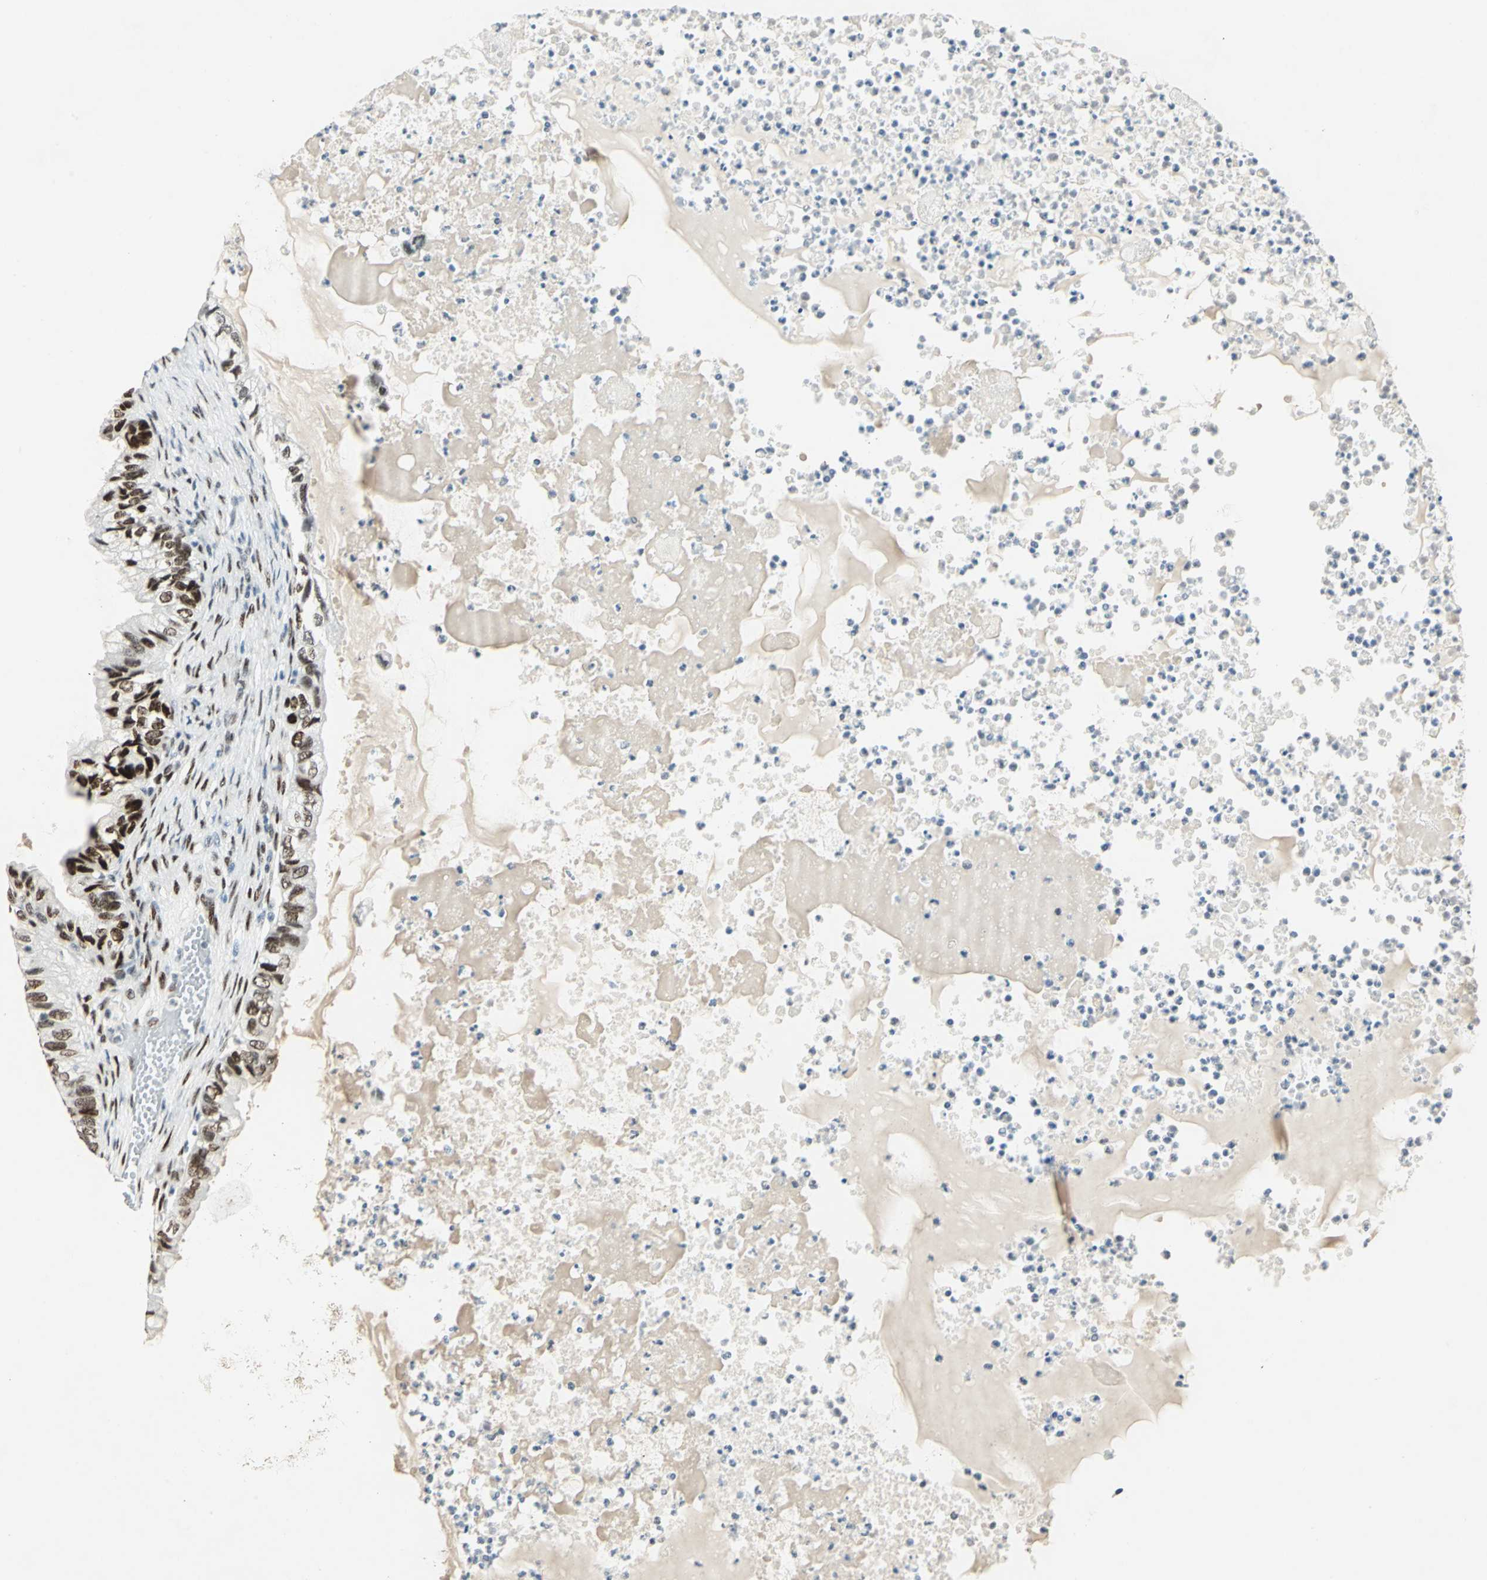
{"staining": {"intensity": "strong", "quantity": ">75%", "location": "nuclear"}, "tissue": "ovarian cancer", "cell_type": "Tumor cells", "image_type": "cancer", "snomed": [{"axis": "morphology", "description": "Cystadenocarcinoma, mucinous, NOS"}, {"axis": "topography", "description": "Ovary"}], "caption": "Mucinous cystadenocarcinoma (ovarian) was stained to show a protein in brown. There is high levels of strong nuclear positivity in about >75% of tumor cells.", "gene": "MEIS2", "patient": {"sex": "female", "age": 80}}